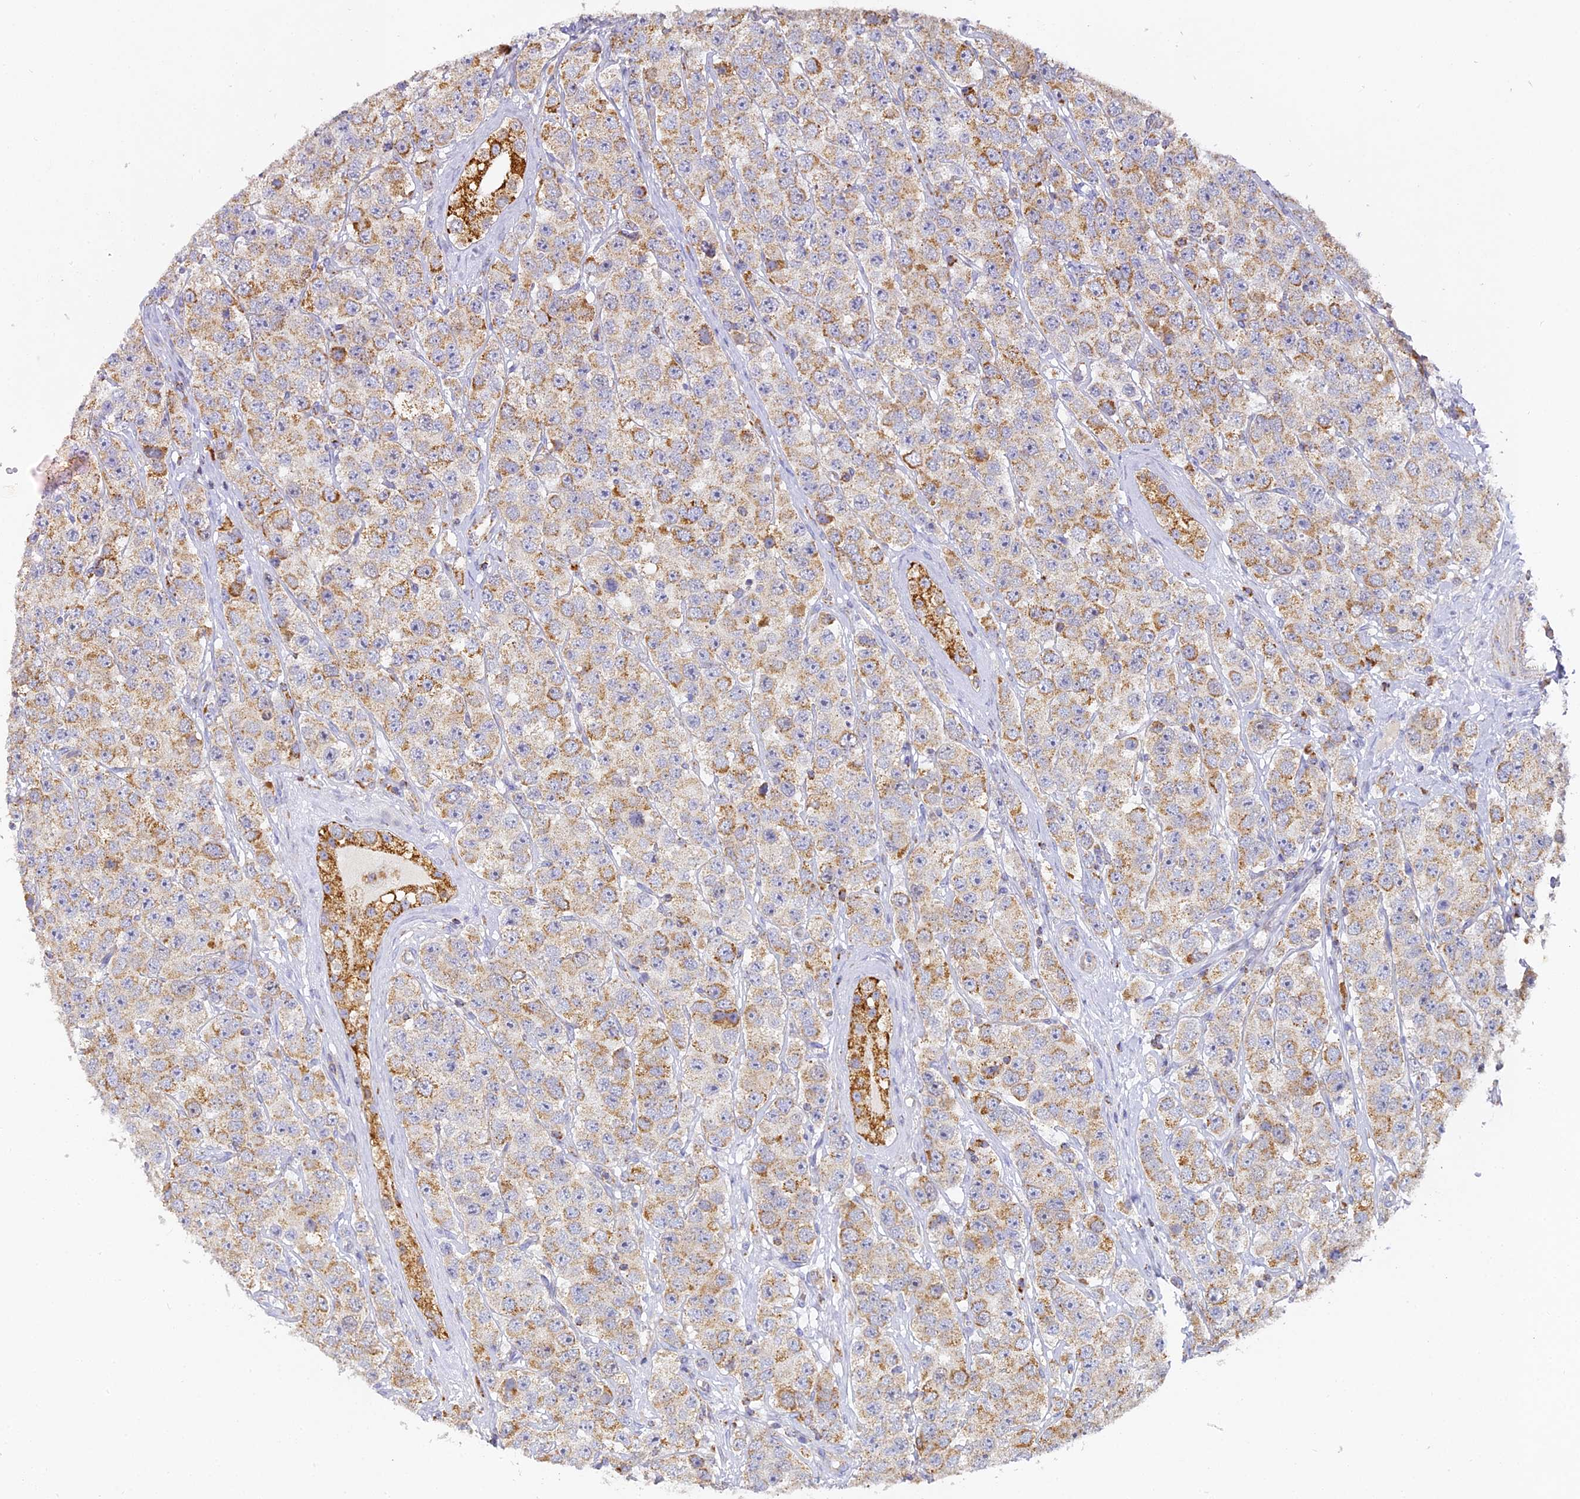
{"staining": {"intensity": "moderate", "quantity": ">75%", "location": "cytoplasmic/membranous"}, "tissue": "testis cancer", "cell_type": "Tumor cells", "image_type": "cancer", "snomed": [{"axis": "morphology", "description": "Seminoma, NOS"}, {"axis": "topography", "description": "Testis"}], "caption": "Immunohistochemistry photomicrograph of human seminoma (testis) stained for a protein (brown), which displays medium levels of moderate cytoplasmic/membranous positivity in about >75% of tumor cells.", "gene": "DONSON", "patient": {"sex": "male", "age": 28}}